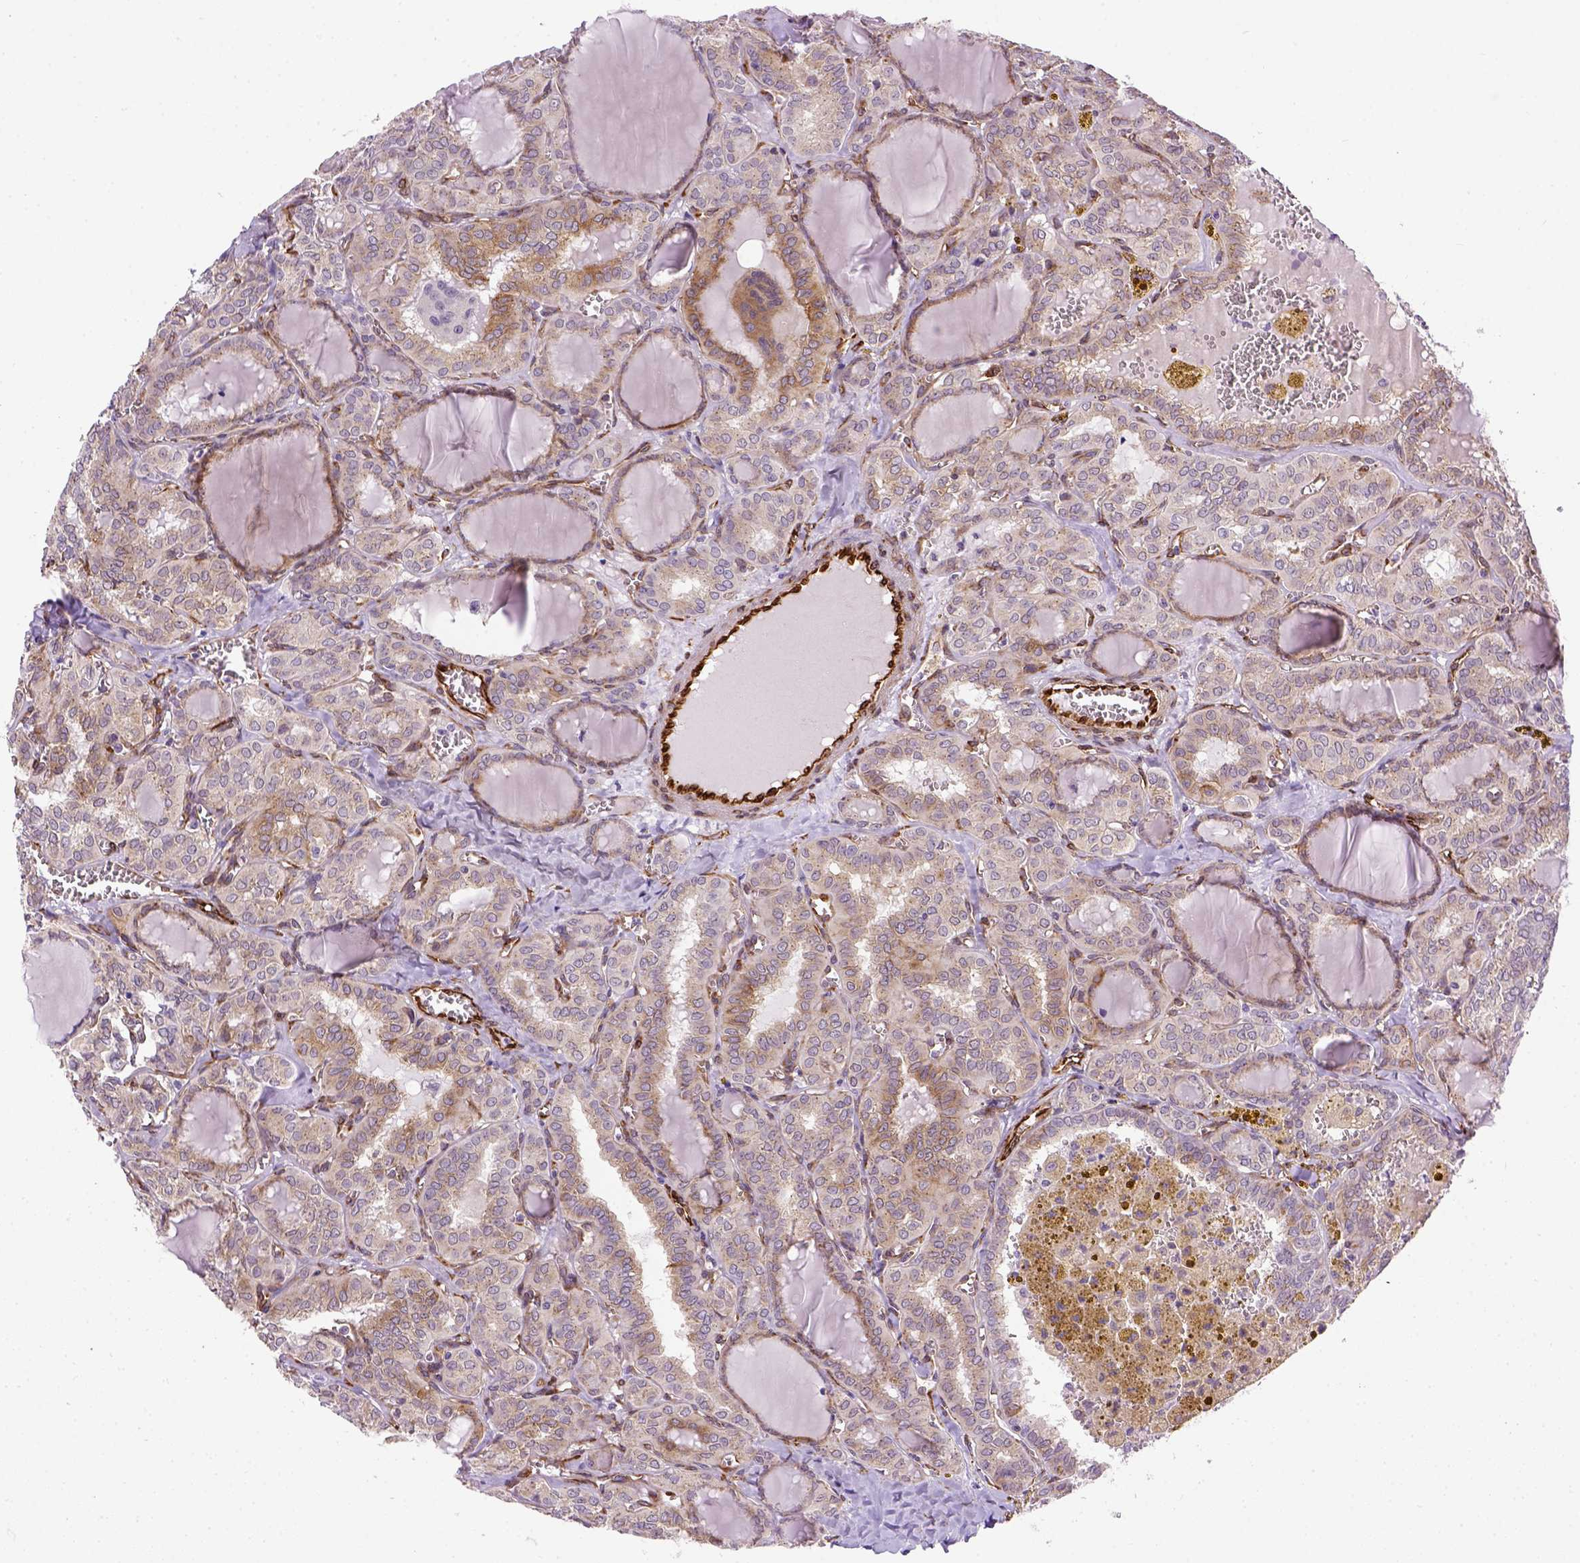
{"staining": {"intensity": "moderate", "quantity": "<25%", "location": "cytoplasmic/membranous"}, "tissue": "thyroid cancer", "cell_type": "Tumor cells", "image_type": "cancer", "snomed": [{"axis": "morphology", "description": "Papillary adenocarcinoma, NOS"}, {"axis": "topography", "description": "Thyroid gland"}], "caption": "A low amount of moderate cytoplasmic/membranous positivity is identified in approximately <25% of tumor cells in papillary adenocarcinoma (thyroid) tissue.", "gene": "KAZN", "patient": {"sex": "female", "age": 41}}